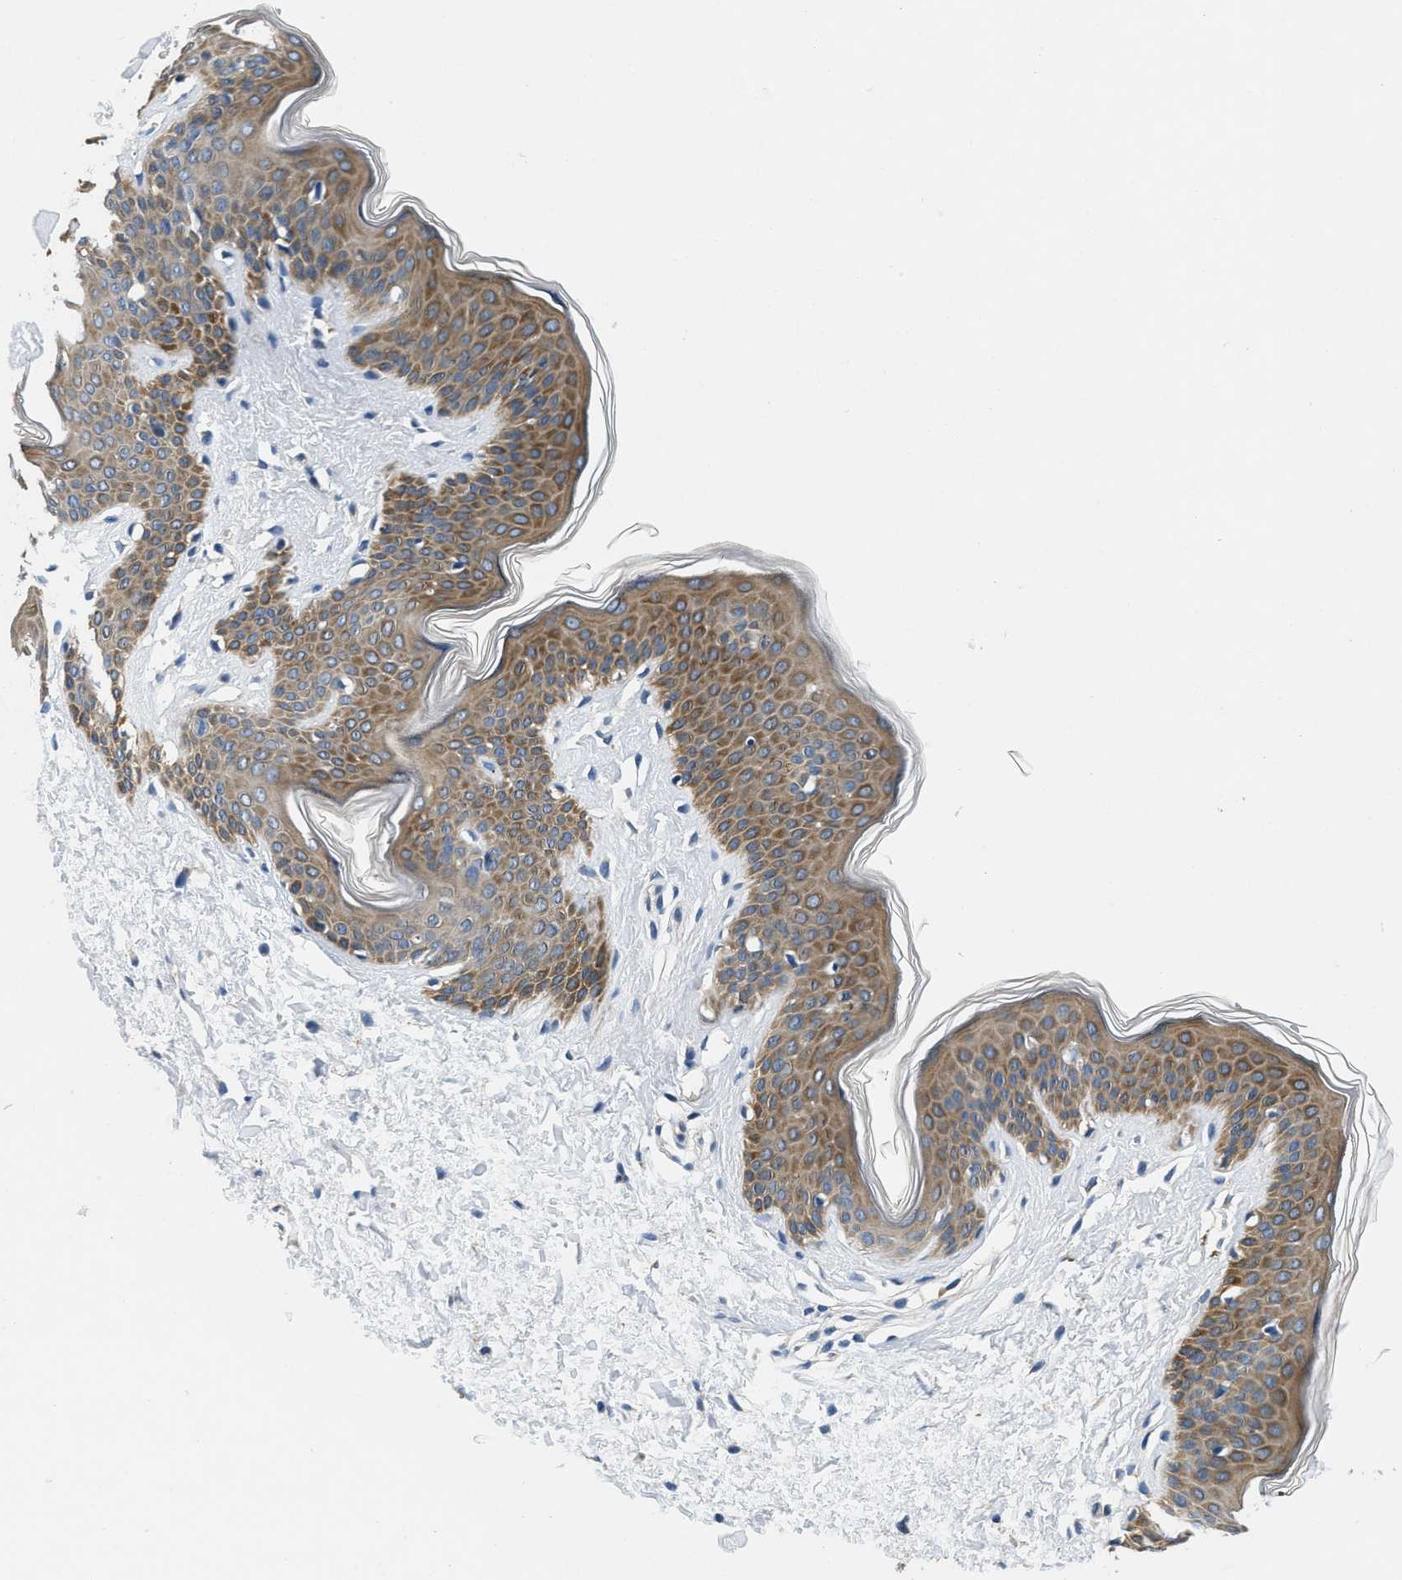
{"staining": {"intensity": "negative", "quantity": "none", "location": "none"}, "tissue": "skin", "cell_type": "Fibroblasts", "image_type": "normal", "snomed": [{"axis": "morphology", "description": "Normal tissue, NOS"}, {"axis": "topography", "description": "Skin"}], "caption": "Image shows no significant protein staining in fibroblasts of normal skin. Nuclei are stained in blue.", "gene": "ALDH3A2", "patient": {"sex": "female", "age": 17}}